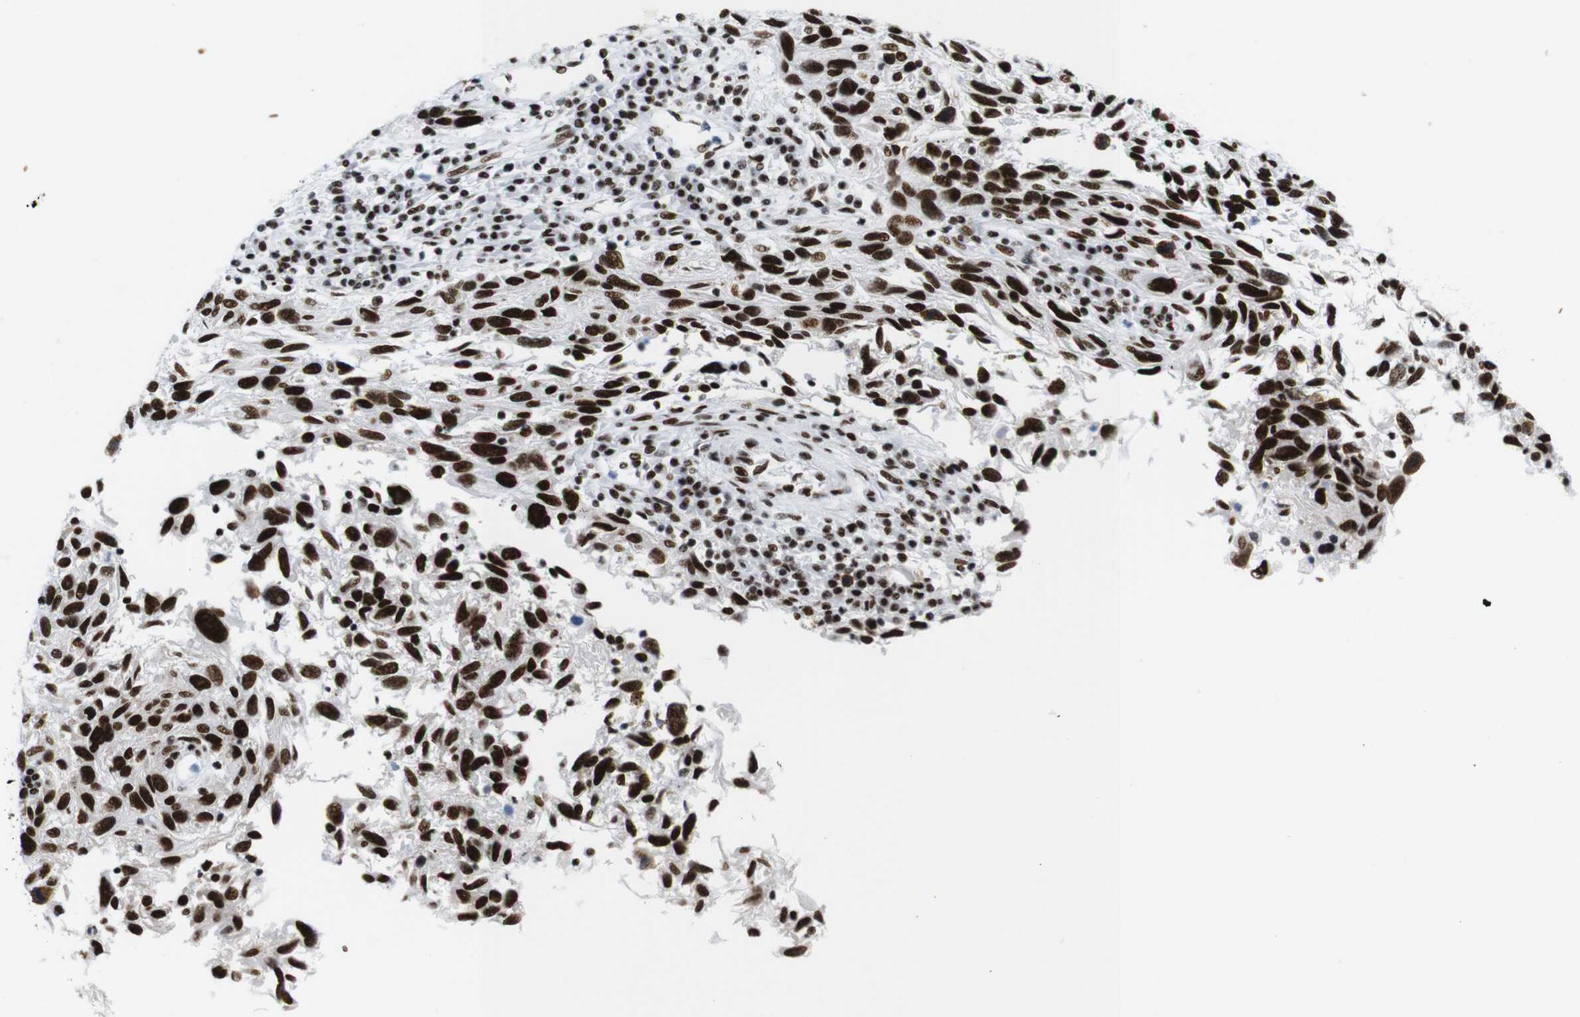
{"staining": {"intensity": "strong", "quantity": ">75%", "location": "nuclear"}, "tissue": "melanoma", "cell_type": "Tumor cells", "image_type": "cancer", "snomed": [{"axis": "morphology", "description": "Malignant melanoma, NOS"}, {"axis": "topography", "description": "Skin"}], "caption": "Malignant melanoma stained for a protein (brown) shows strong nuclear positive expression in approximately >75% of tumor cells.", "gene": "TRA2B", "patient": {"sex": "male", "age": 53}}